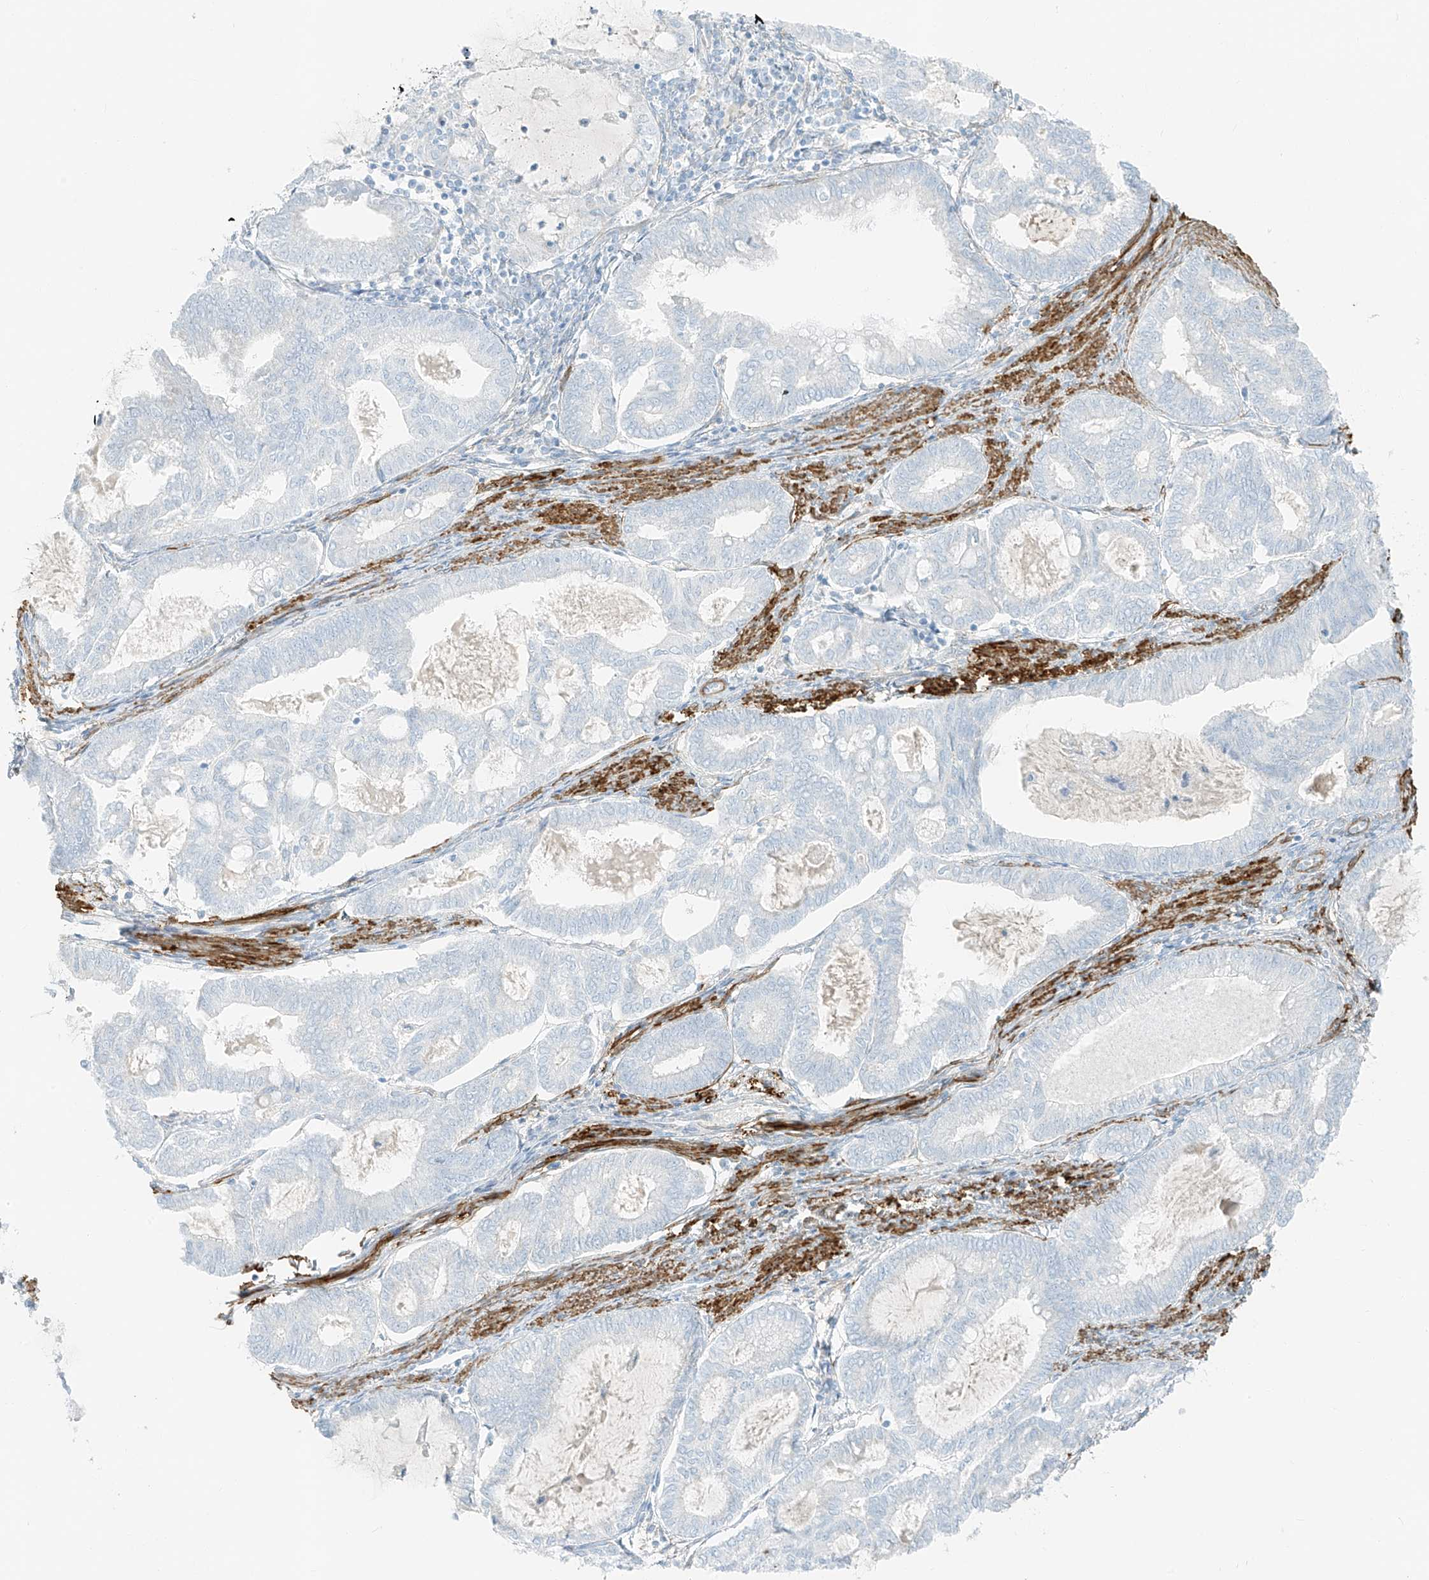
{"staining": {"intensity": "negative", "quantity": "none", "location": "none"}, "tissue": "endometrial cancer", "cell_type": "Tumor cells", "image_type": "cancer", "snomed": [{"axis": "morphology", "description": "Adenocarcinoma, NOS"}, {"axis": "topography", "description": "Endometrium"}], "caption": "Histopathology image shows no significant protein expression in tumor cells of endometrial cancer (adenocarcinoma). The staining is performed using DAB brown chromogen with nuclei counter-stained in using hematoxylin.", "gene": "SMCP", "patient": {"sex": "female", "age": 79}}